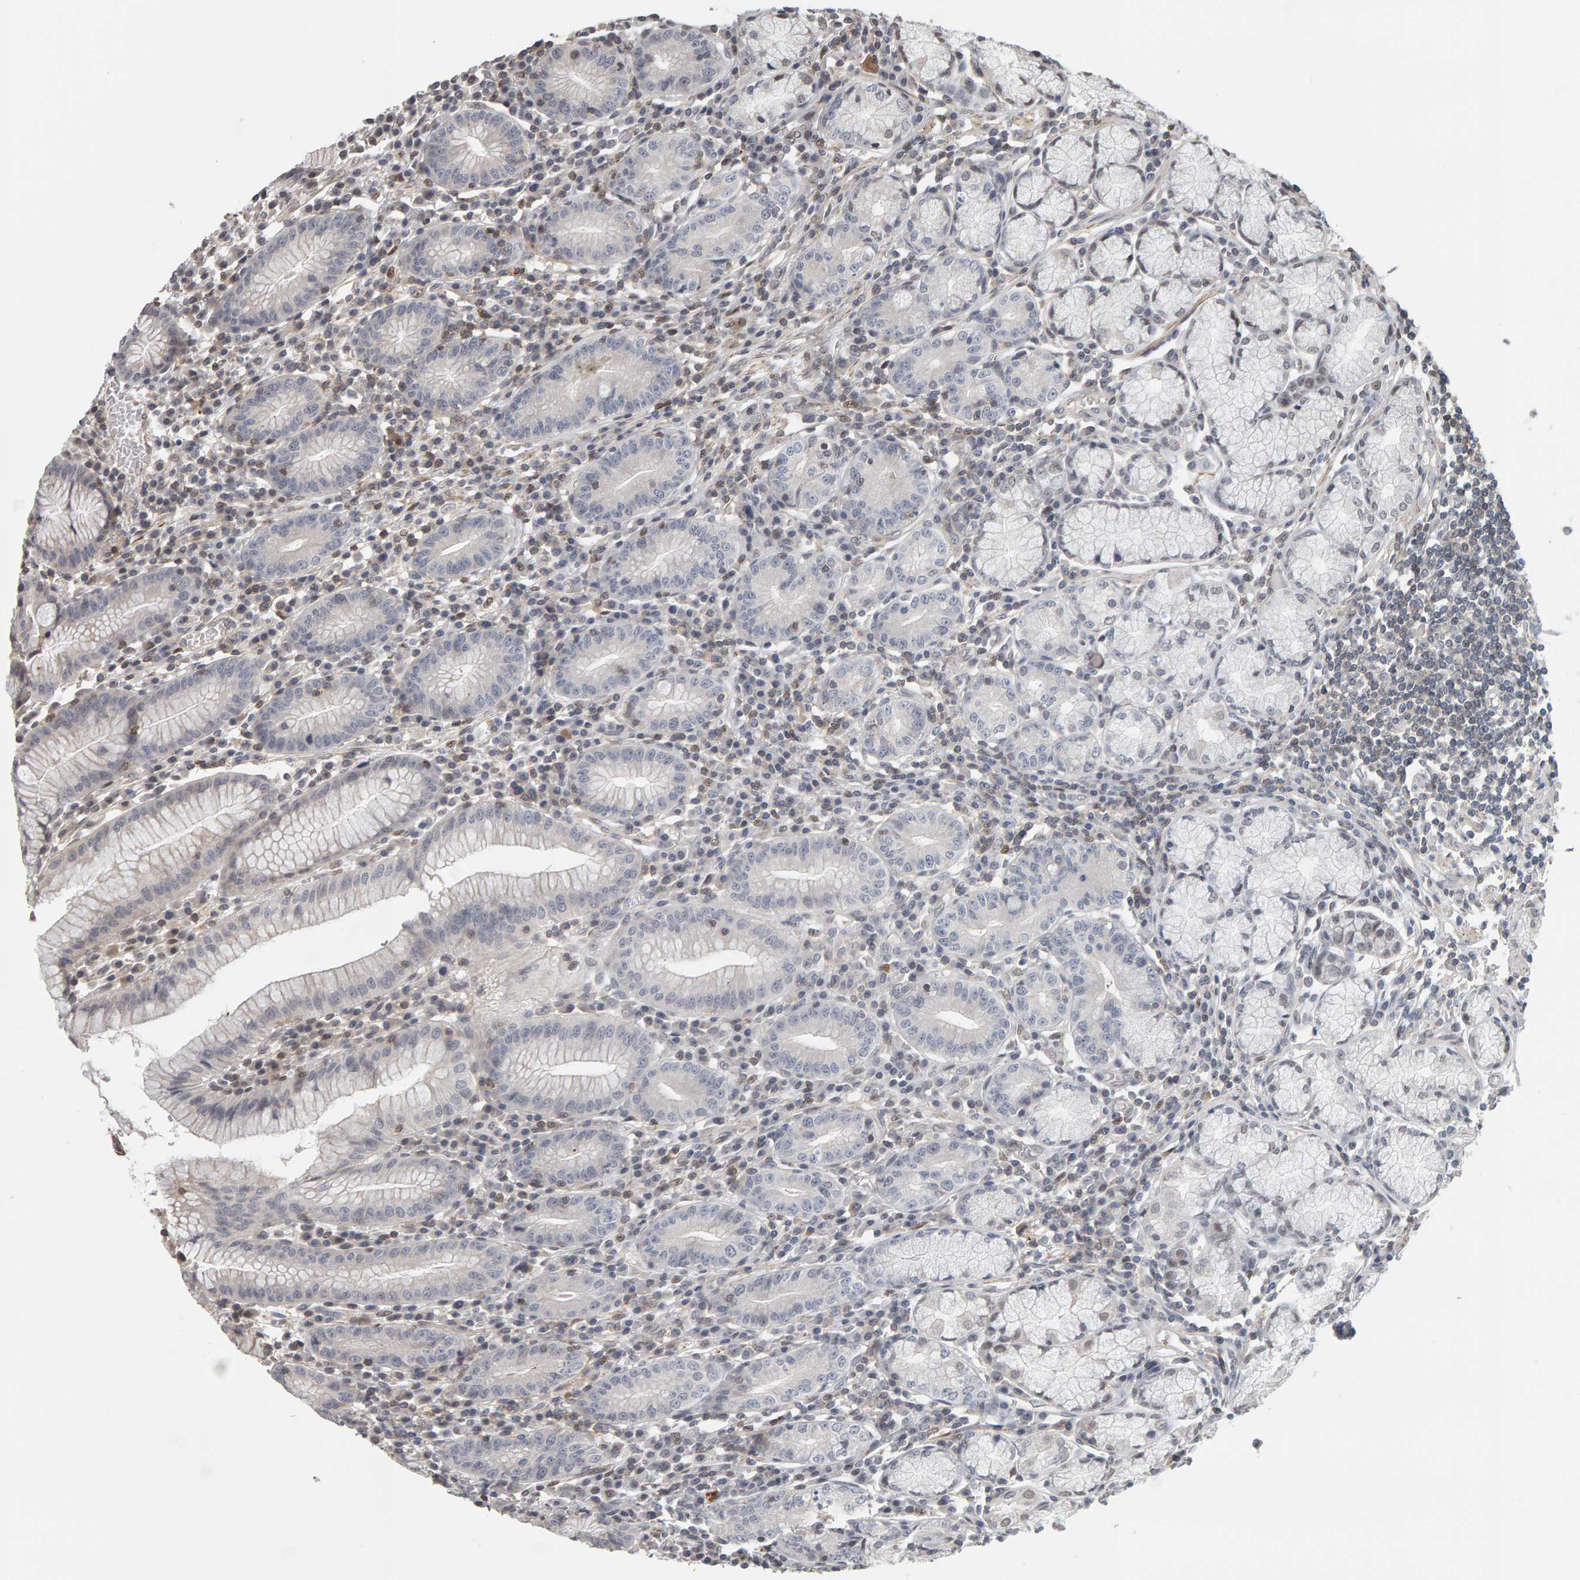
{"staining": {"intensity": "negative", "quantity": "none", "location": "none"}, "tissue": "stomach", "cell_type": "Glandular cells", "image_type": "normal", "snomed": [{"axis": "morphology", "description": "Normal tissue, NOS"}, {"axis": "topography", "description": "Stomach"}], "caption": "A high-resolution photomicrograph shows IHC staining of benign stomach, which exhibits no significant staining in glandular cells.", "gene": "TEFM", "patient": {"sex": "male", "age": 55}}